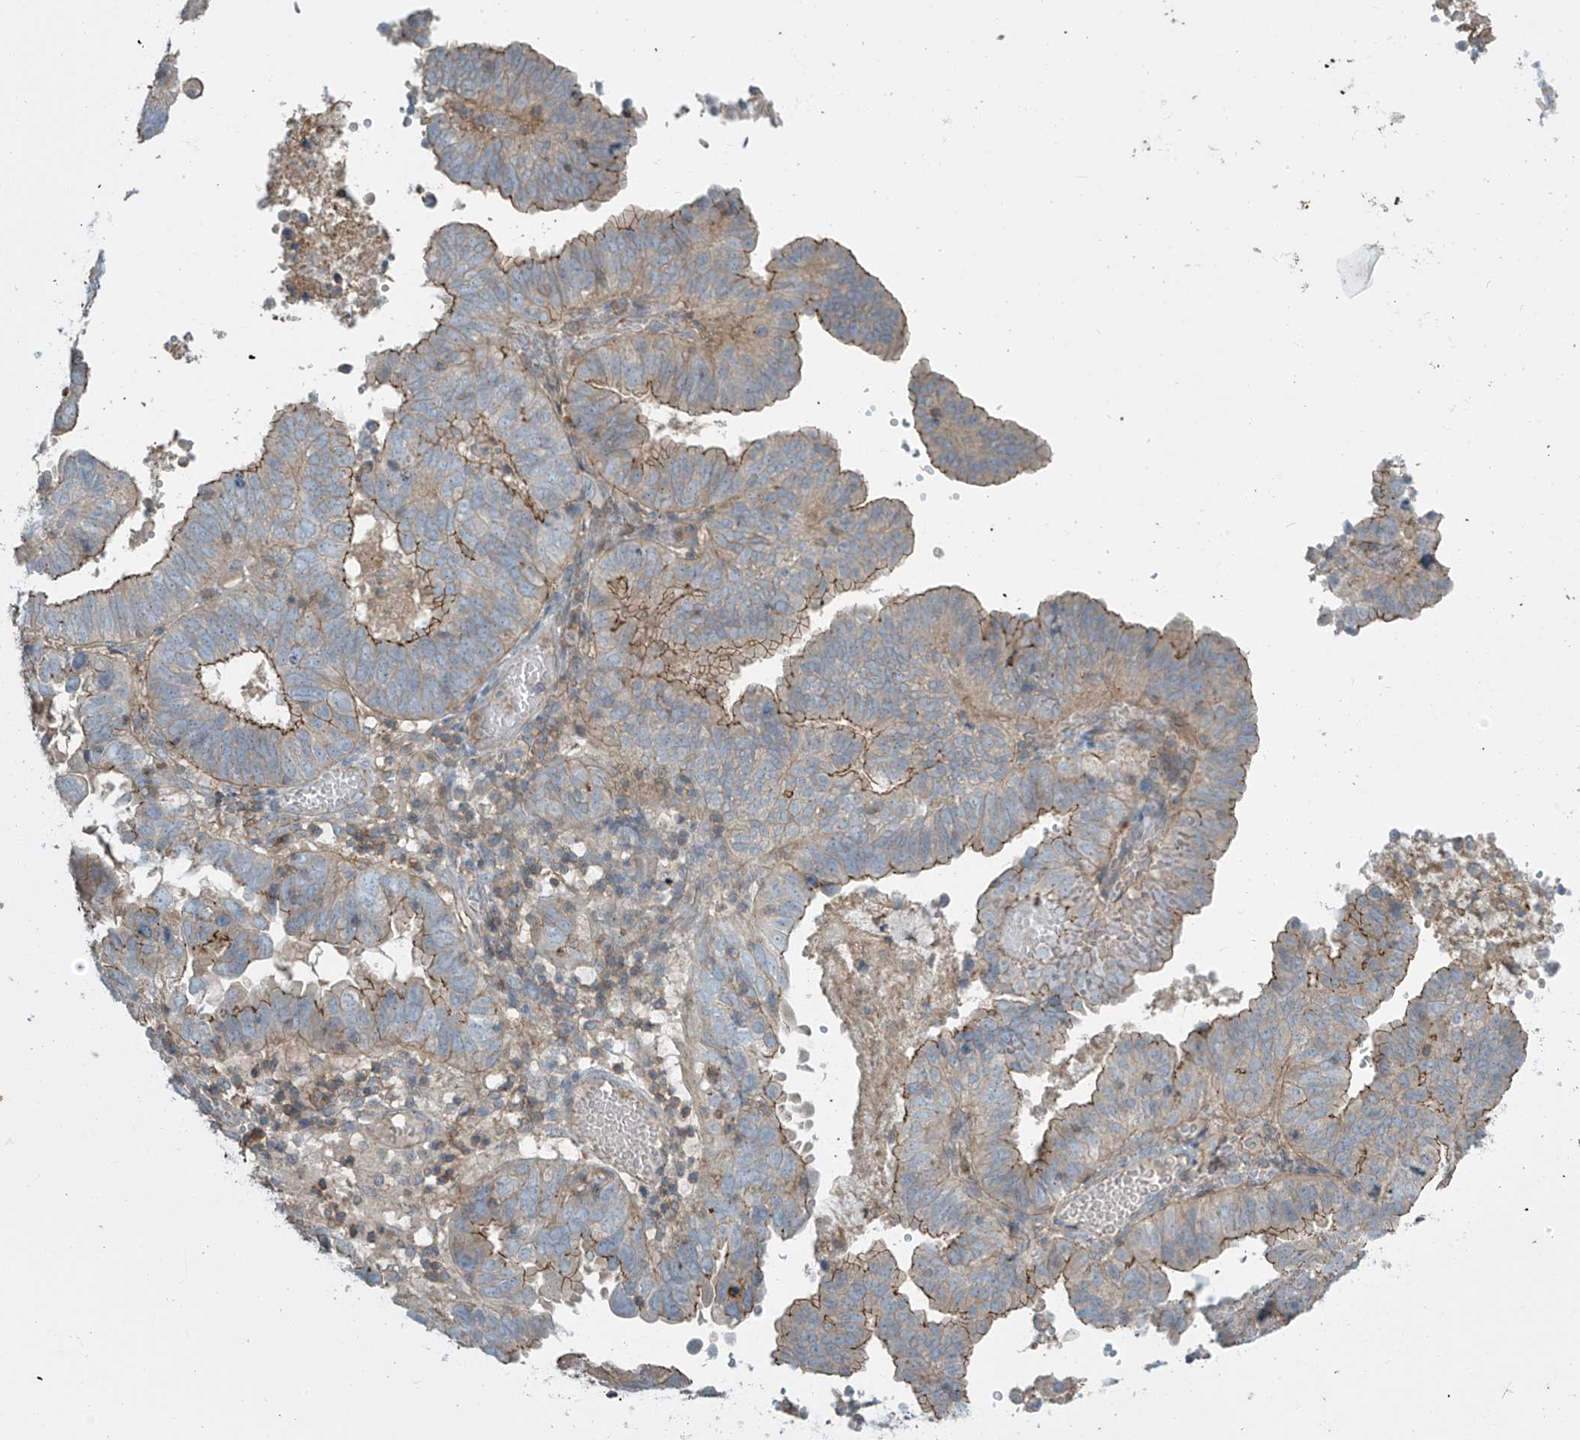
{"staining": {"intensity": "moderate", "quantity": "25%-75%", "location": "cytoplasmic/membranous"}, "tissue": "endometrial cancer", "cell_type": "Tumor cells", "image_type": "cancer", "snomed": [{"axis": "morphology", "description": "Adenocarcinoma, NOS"}, {"axis": "topography", "description": "Uterus"}], "caption": "A high-resolution micrograph shows immunohistochemistry (IHC) staining of endometrial adenocarcinoma, which reveals moderate cytoplasmic/membranous staining in approximately 25%-75% of tumor cells.", "gene": "SLC9A2", "patient": {"sex": "female", "age": 77}}